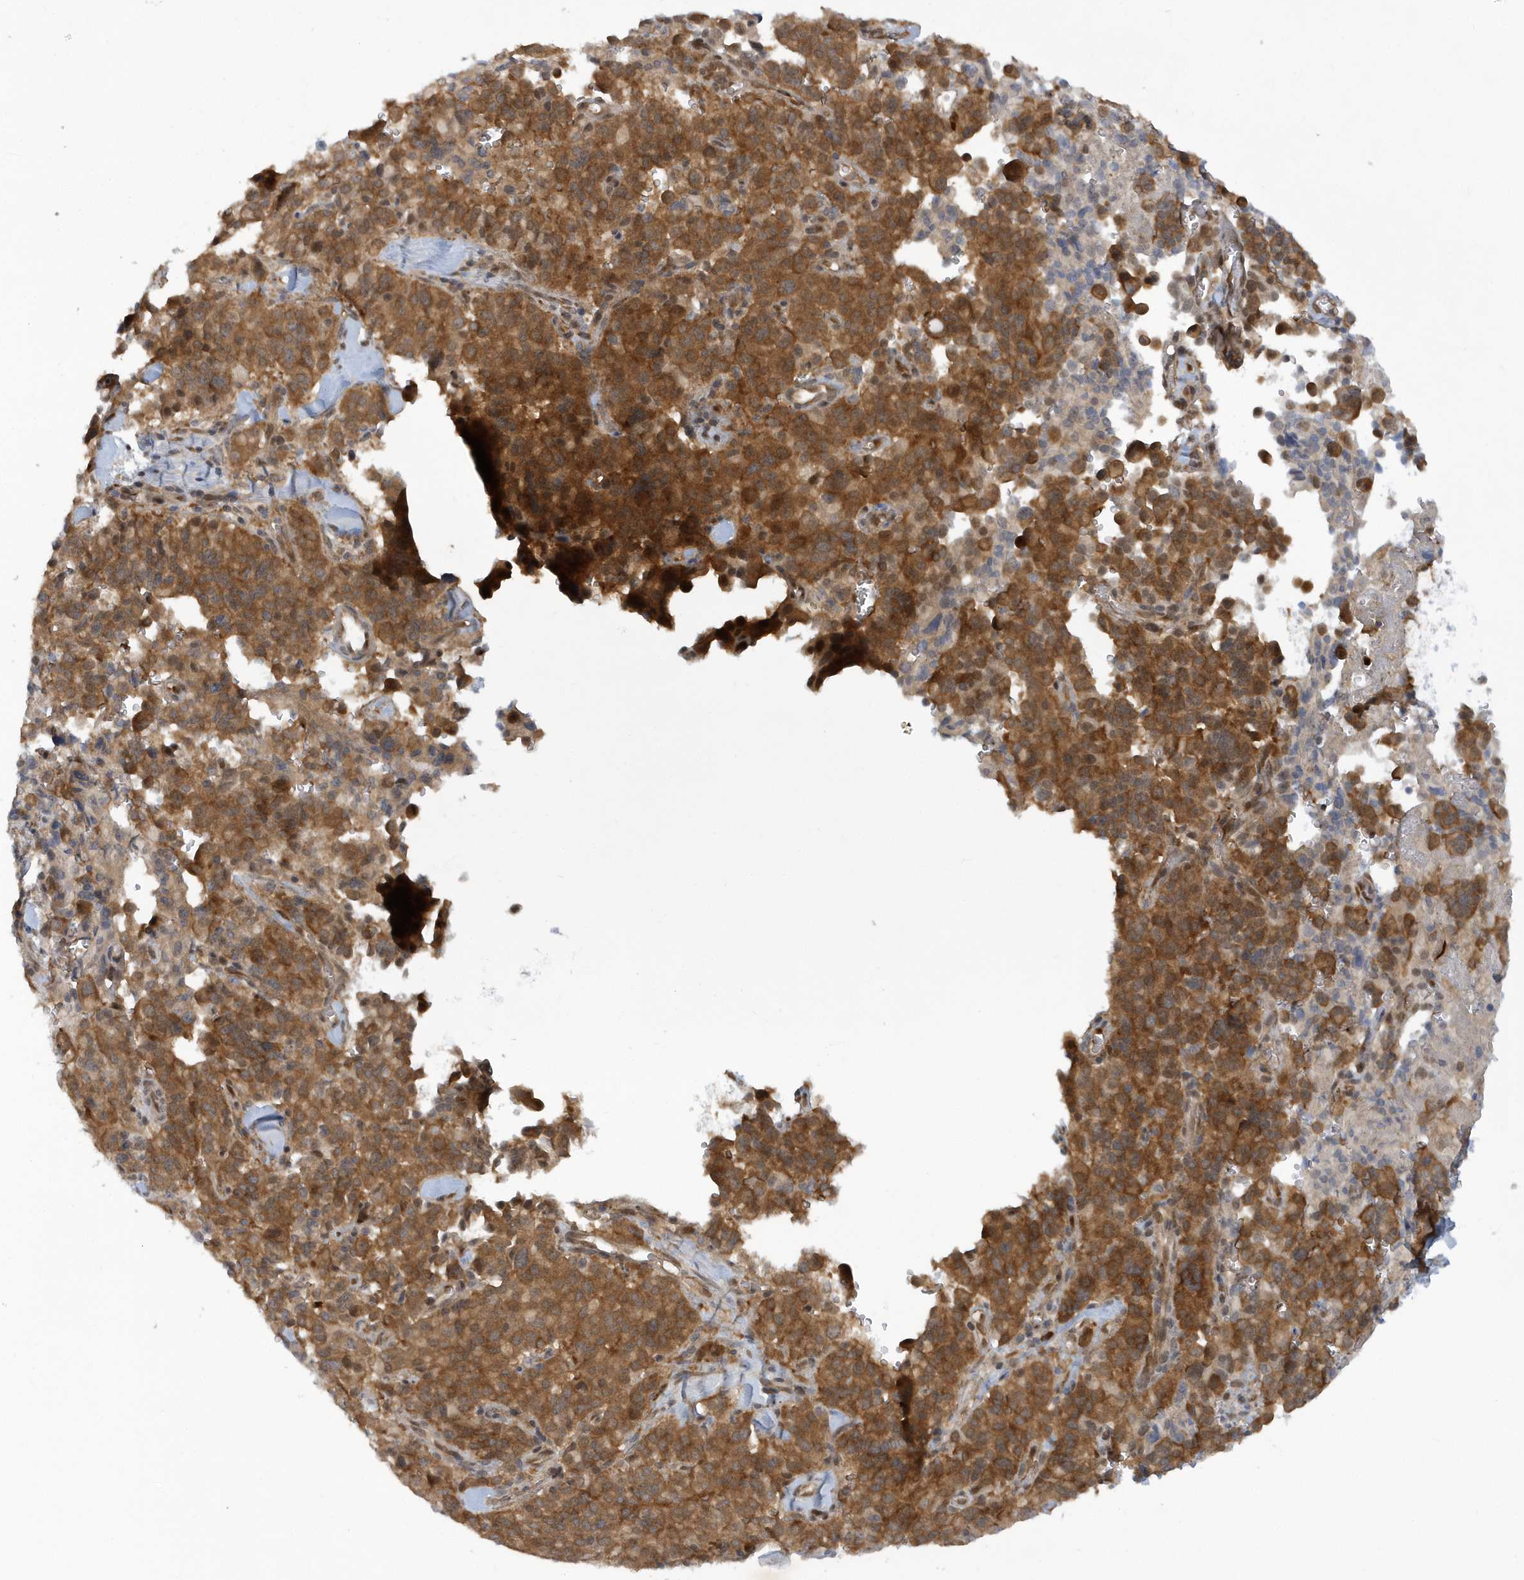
{"staining": {"intensity": "strong", "quantity": ">75%", "location": "cytoplasmic/membranous"}, "tissue": "pancreatic cancer", "cell_type": "Tumor cells", "image_type": "cancer", "snomed": [{"axis": "morphology", "description": "Adenocarcinoma, NOS"}, {"axis": "topography", "description": "Pancreas"}], "caption": "About >75% of tumor cells in human pancreatic cancer demonstrate strong cytoplasmic/membranous protein expression as visualized by brown immunohistochemical staining.", "gene": "ATG4A", "patient": {"sex": "male", "age": 65}}